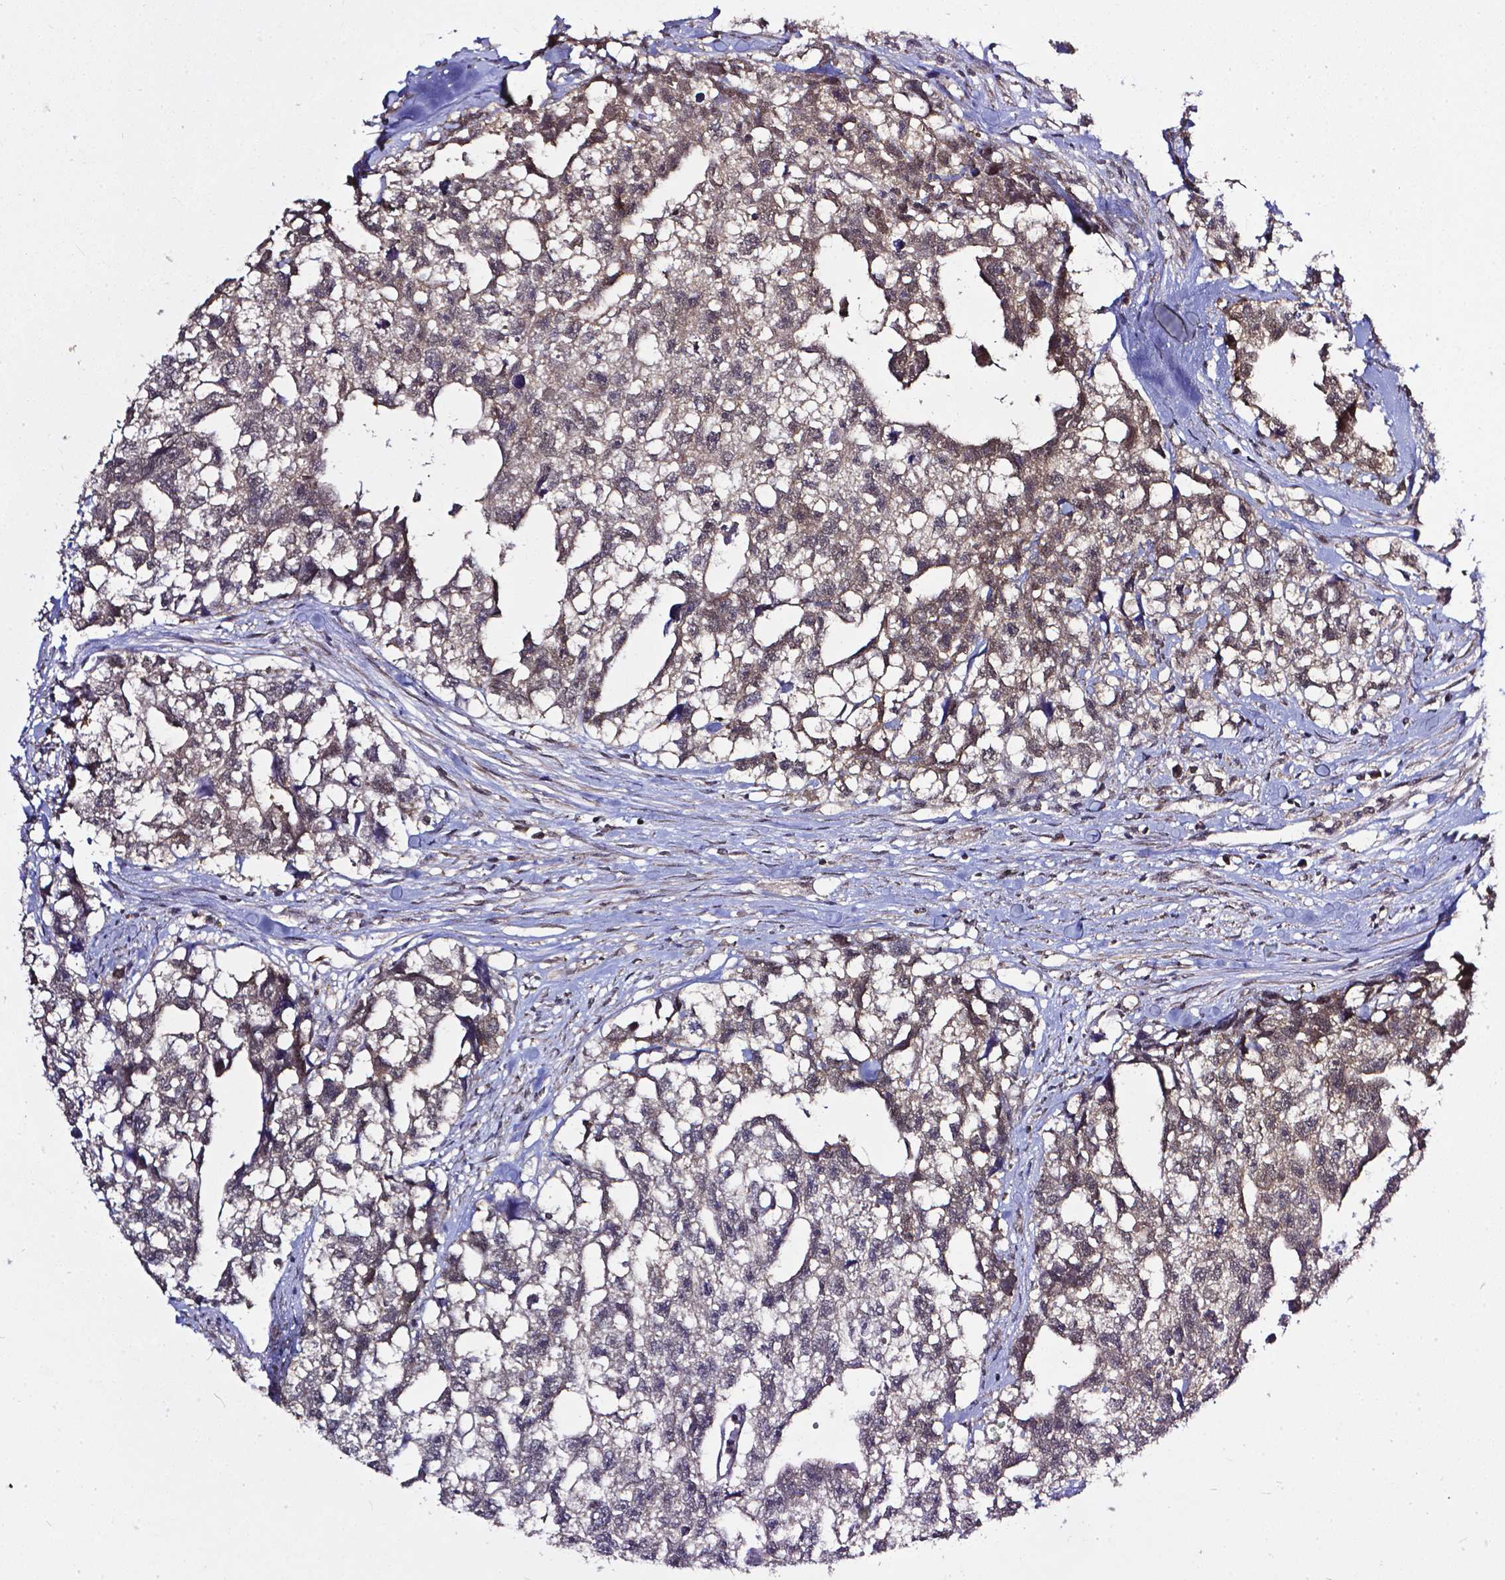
{"staining": {"intensity": "negative", "quantity": "none", "location": "none"}, "tissue": "testis cancer", "cell_type": "Tumor cells", "image_type": "cancer", "snomed": [{"axis": "morphology", "description": "Carcinoma, Embryonal, NOS"}, {"axis": "morphology", "description": "Teratoma, malignant, NOS"}, {"axis": "topography", "description": "Testis"}], "caption": "Tumor cells show no significant protein positivity in testis cancer (teratoma (malignant)).", "gene": "OTUB1", "patient": {"sex": "male", "age": 44}}